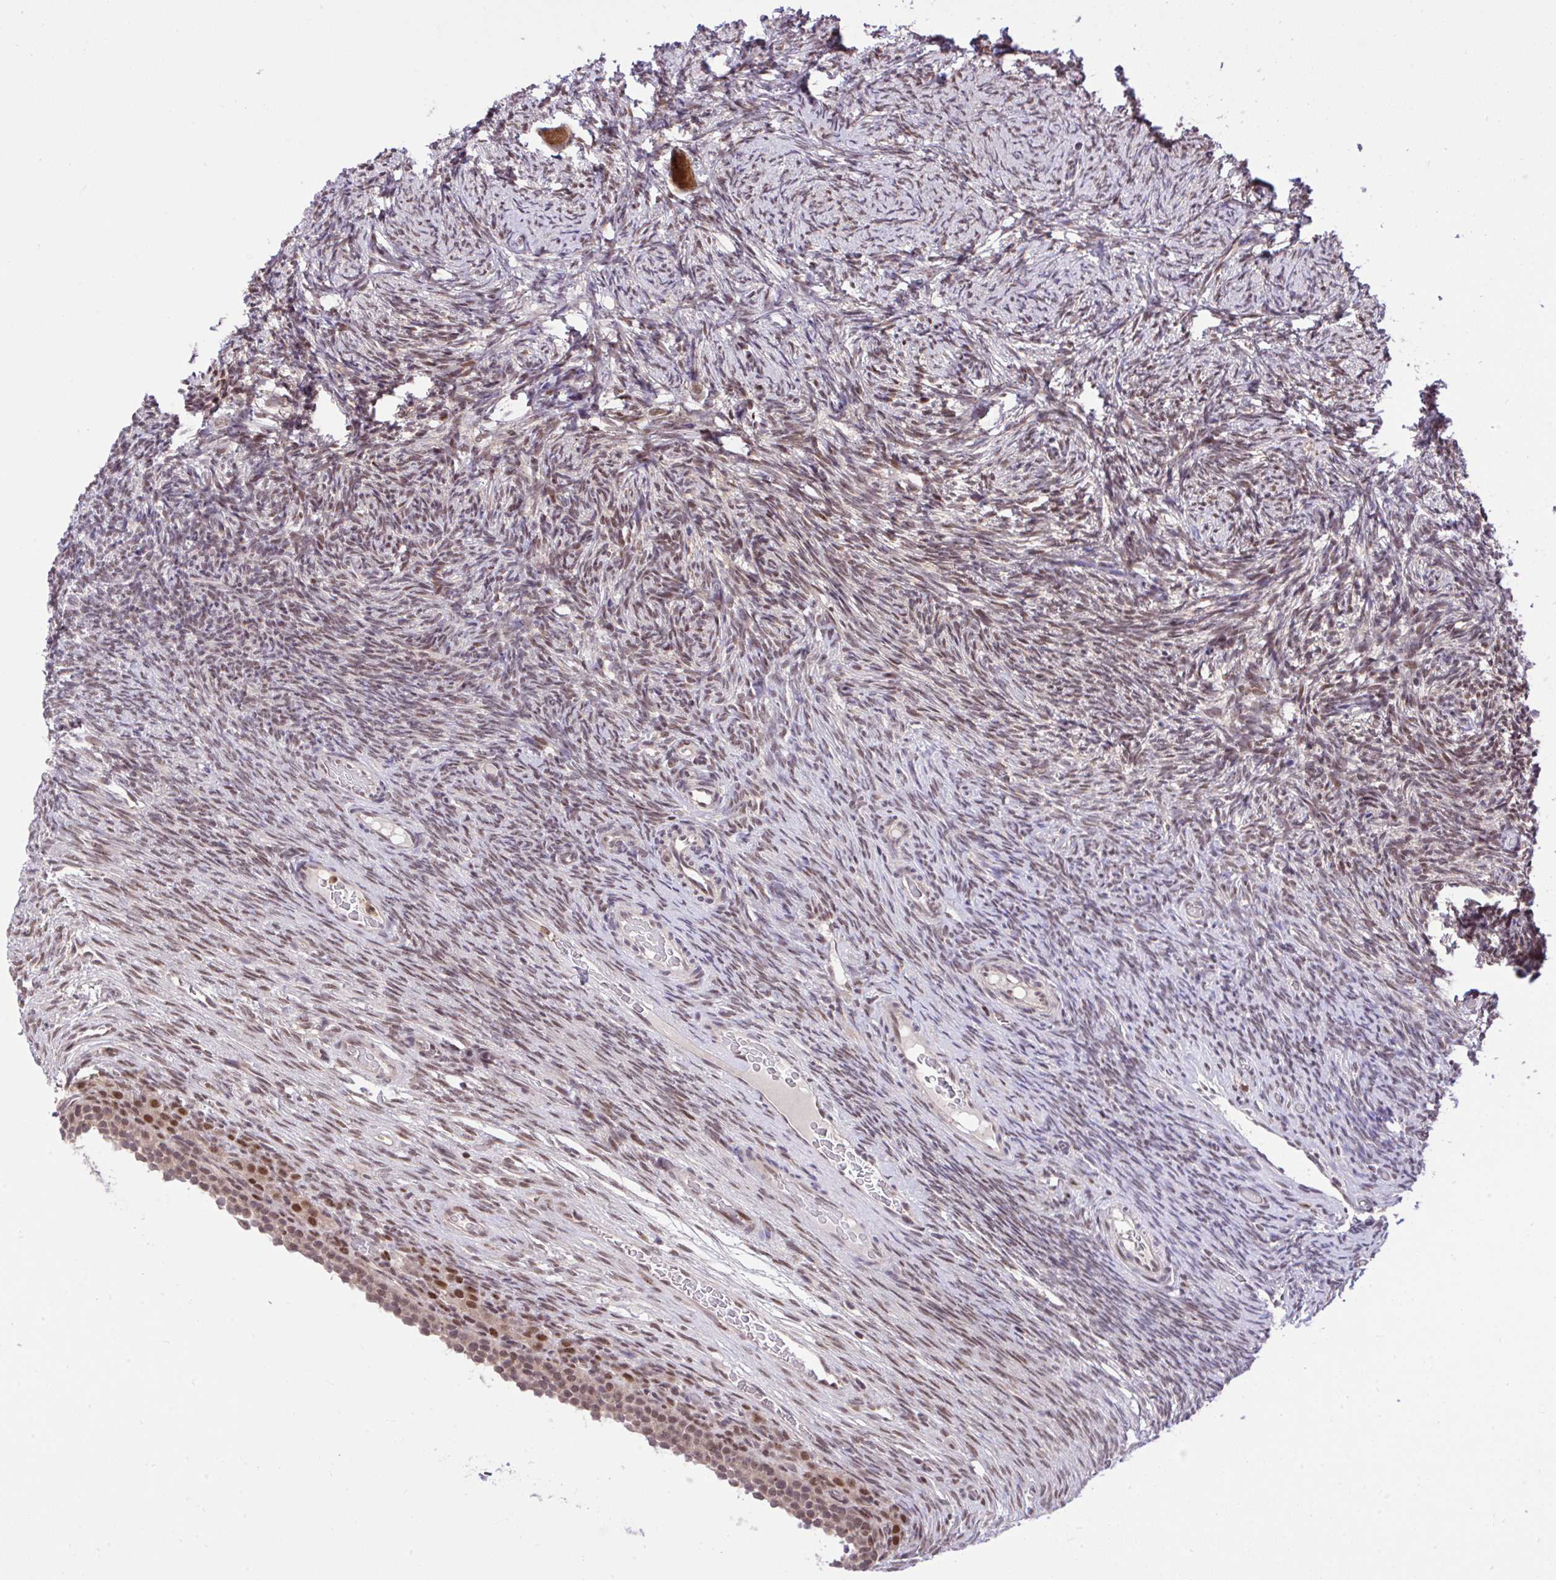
{"staining": {"intensity": "moderate", "quantity": "25%-75%", "location": "nuclear"}, "tissue": "ovary", "cell_type": "Follicle cells", "image_type": "normal", "snomed": [{"axis": "morphology", "description": "Normal tissue, NOS"}, {"axis": "topography", "description": "Ovary"}], "caption": "Ovary stained for a protein reveals moderate nuclear positivity in follicle cells. (brown staining indicates protein expression, while blue staining denotes nuclei).", "gene": "GLIS3", "patient": {"sex": "female", "age": 34}}